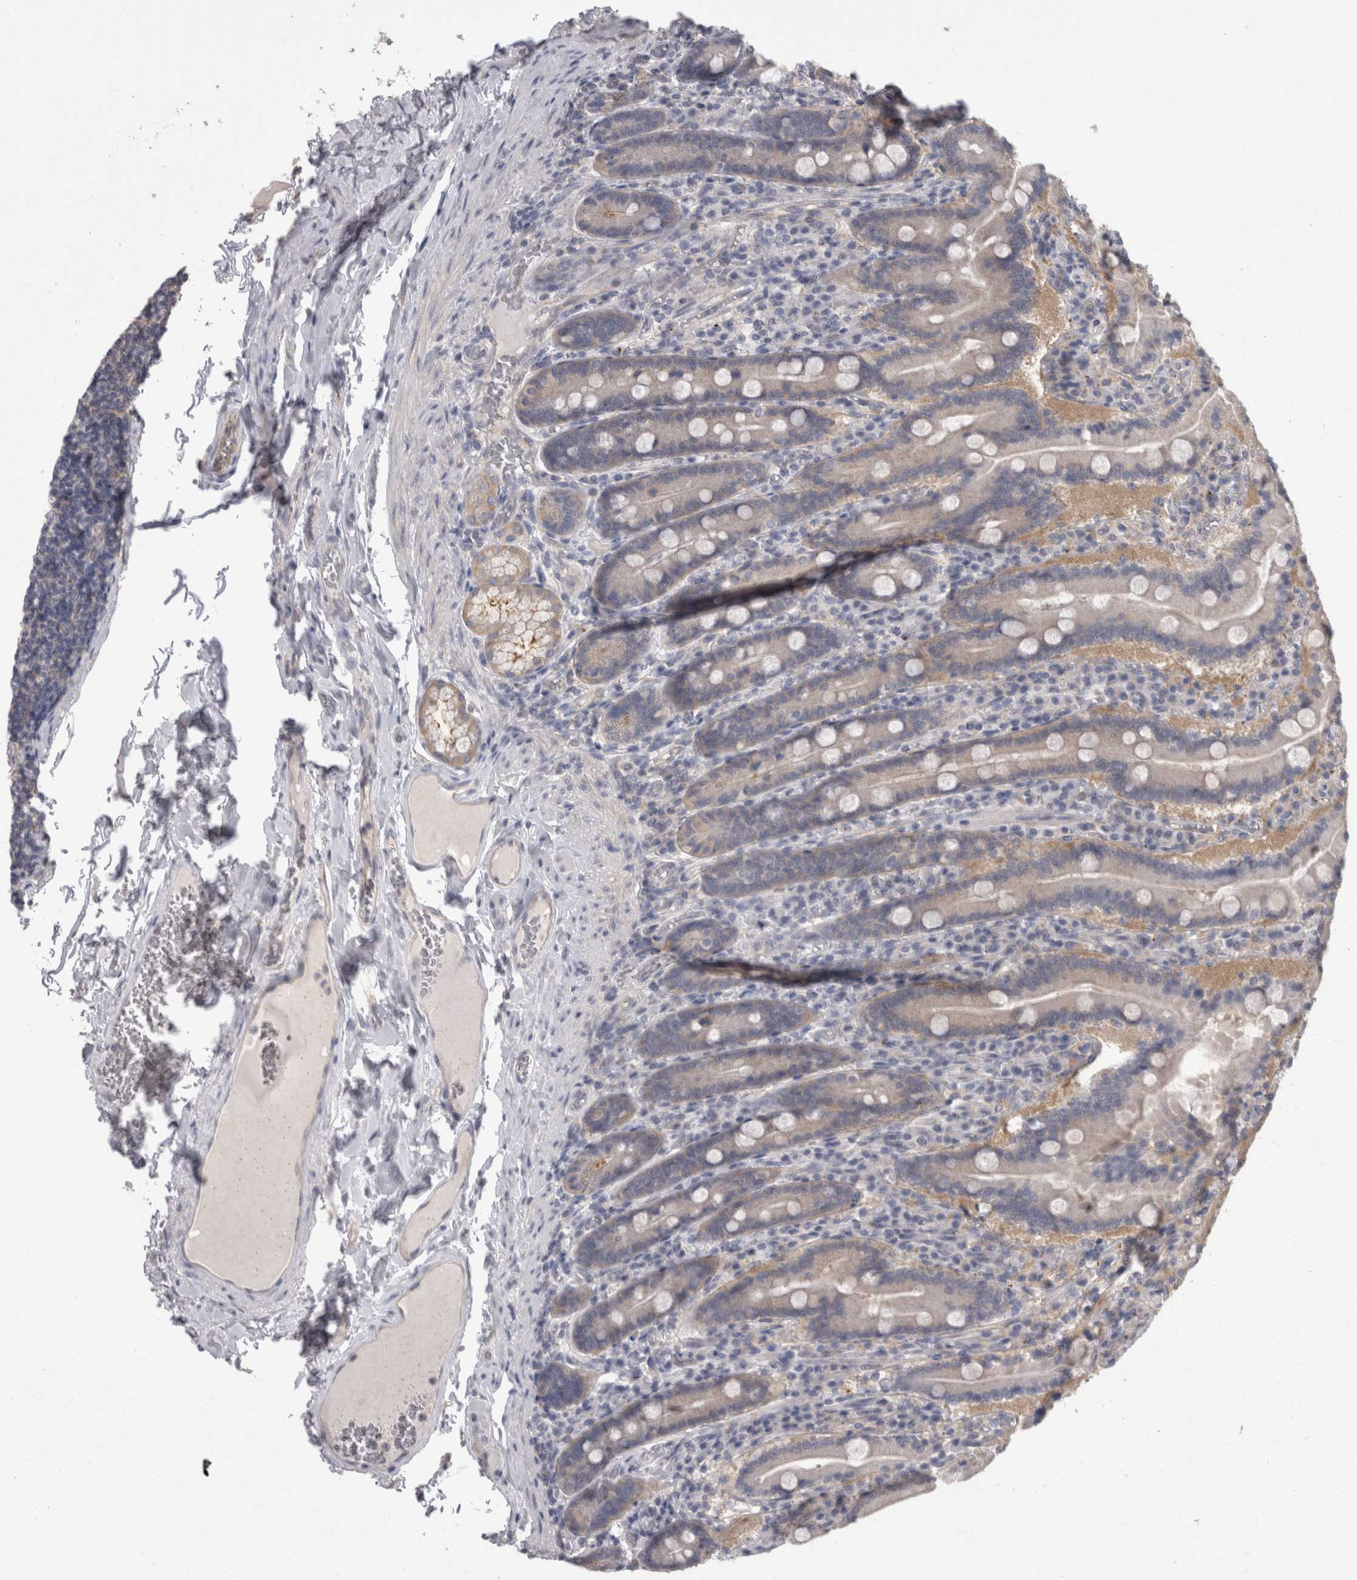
{"staining": {"intensity": "weak", "quantity": "25%-75%", "location": "cytoplasmic/membranous"}, "tissue": "duodenum", "cell_type": "Glandular cells", "image_type": "normal", "snomed": [{"axis": "morphology", "description": "Normal tissue, NOS"}, {"axis": "topography", "description": "Duodenum"}], "caption": "Protein staining of benign duodenum exhibits weak cytoplasmic/membranous staining in approximately 25%-75% of glandular cells. The staining is performed using DAB brown chromogen to label protein expression. The nuclei are counter-stained blue using hematoxylin.", "gene": "LYZL6", "patient": {"sex": "female", "age": 62}}